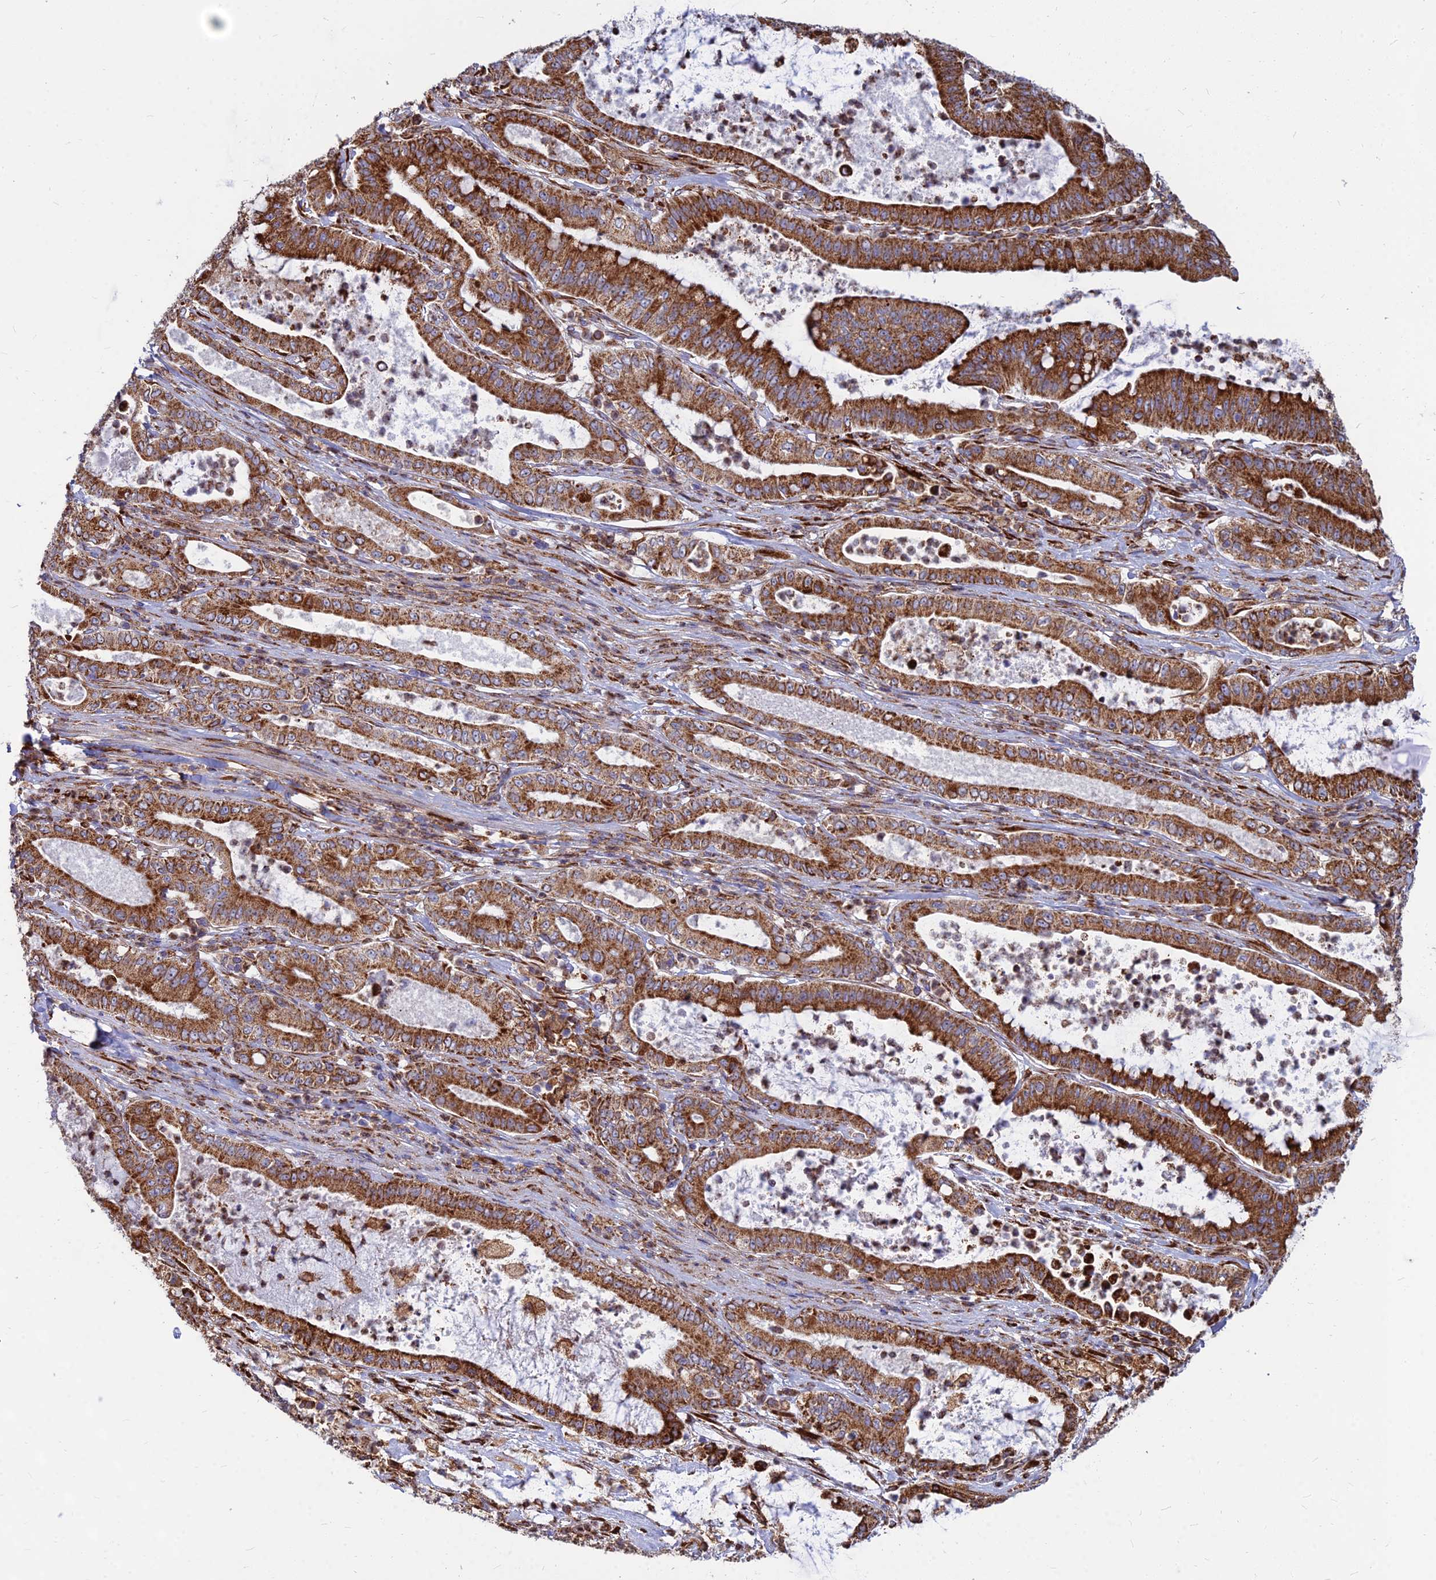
{"staining": {"intensity": "strong", "quantity": ">75%", "location": "cytoplasmic/membranous"}, "tissue": "pancreatic cancer", "cell_type": "Tumor cells", "image_type": "cancer", "snomed": [{"axis": "morphology", "description": "Adenocarcinoma, NOS"}, {"axis": "topography", "description": "Pancreas"}], "caption": "High-power microscopy captured an immunohistochemistry (IHC) photomicrograph of pancreatic cancer, revealing strong cytoplasmic/membranous staining in about >75% of tumor cells.", "gene": "CCT6B", "patient": {"sex": "male", "age": 71}}